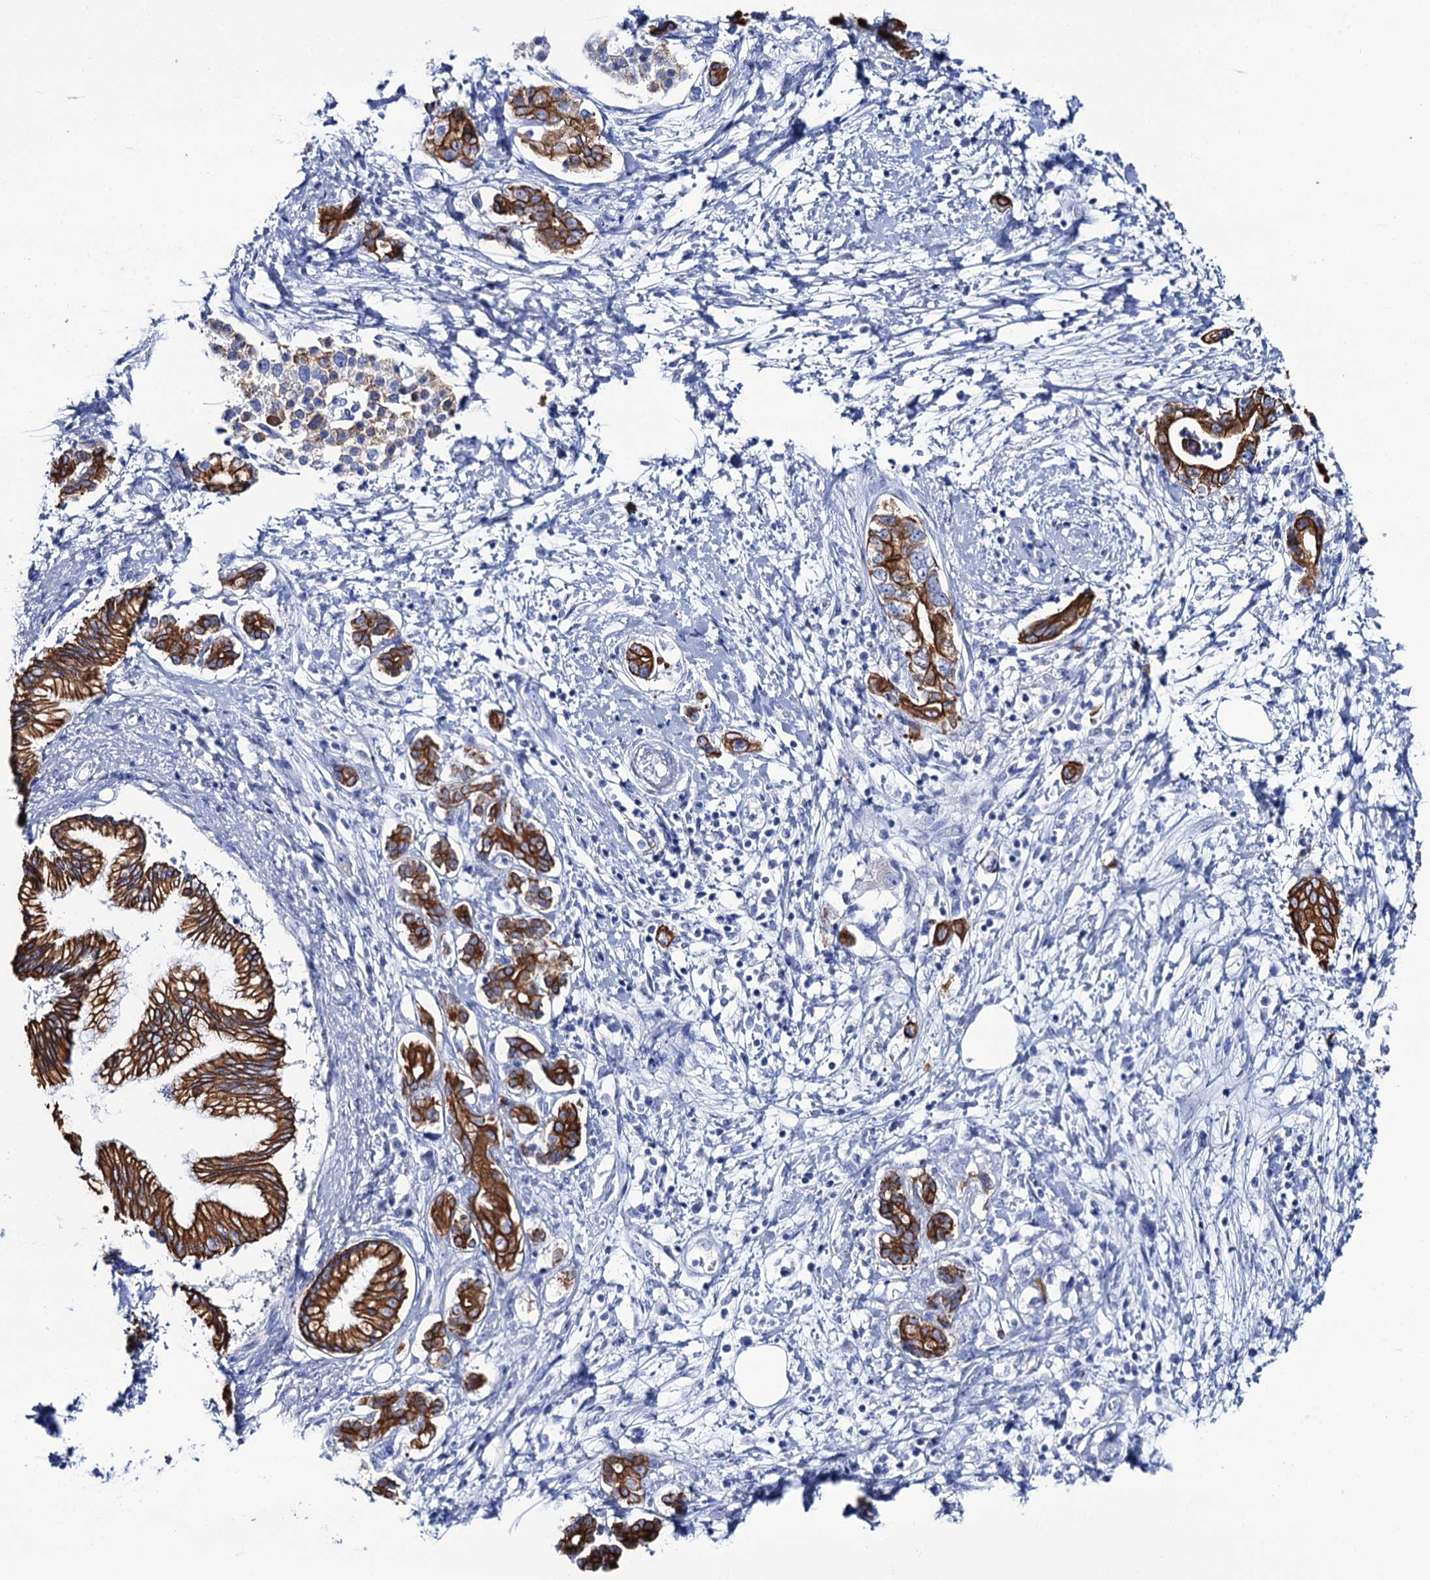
{"staining": {"intensity": "strong", "quantity": ">75%", "location": "cytoplasmic/membranous"}, "tissue": "pancreatic cancer", "cell_type": "Tumor cells", "image_type": "cancer", "snomed": [{"axis": "morphology", "description": "Adenocarcinoma, NOS"}, {"axis": "topography", "description": "Pancreas"}], "caption": "Strong cytoplasmic/membranous staining for a protein is seen in about >75% of tumor cells of pancreatic cancer using immunohistochemistry.", "gene": "RAB3IP", "patient": {"sex": "female", "age": 73}}